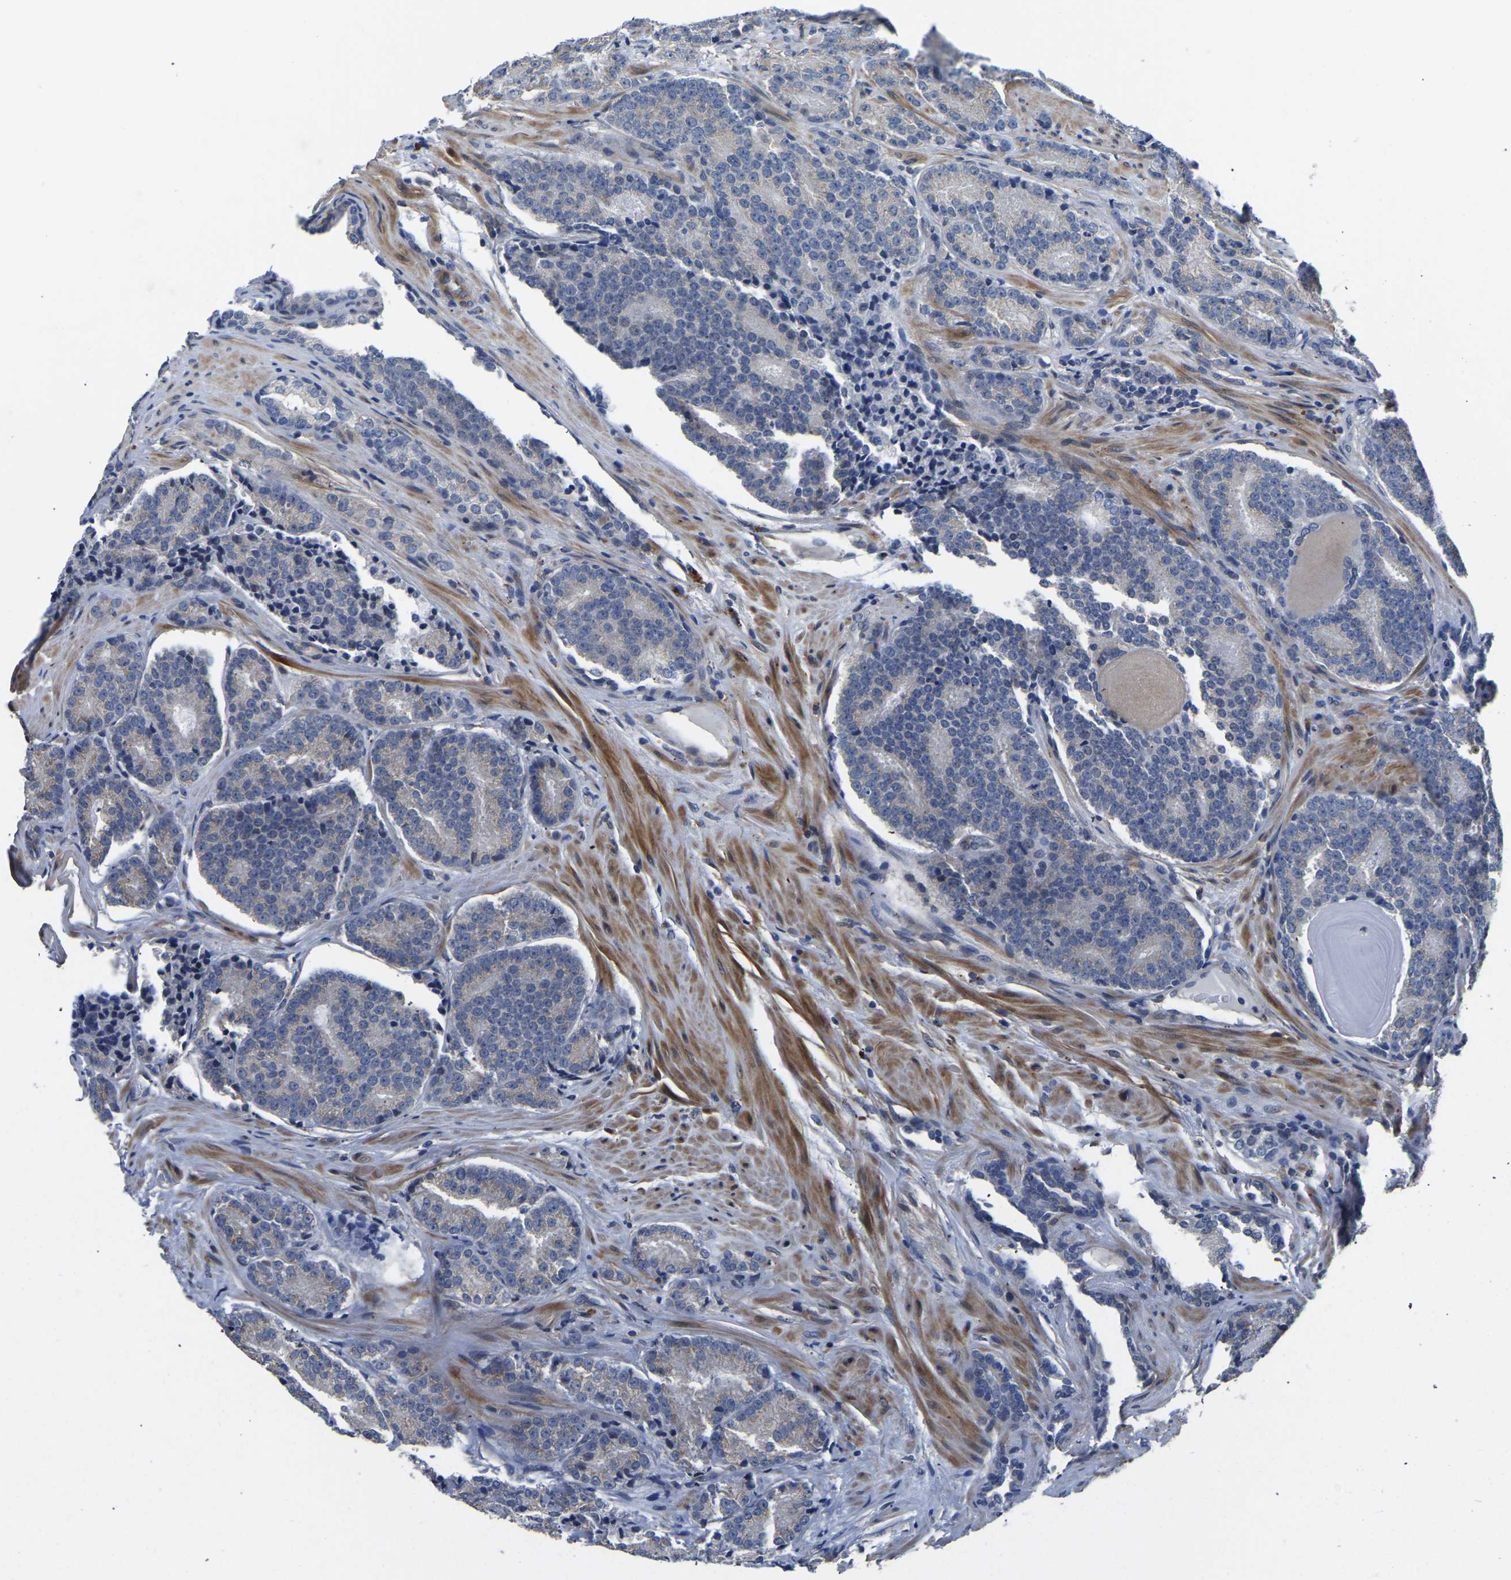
{"staining": {"intensity": "negative", "quantity": "none", "location": "none"}, "tissue": "prostate cancer", "cell_type": "Tumor cells", "image_type": "cancer", "snomed": [{"axis": "morphology", "description": "Adenocarcinoma, High grade"}, {"axis": "topography", "description": "Prostate"}], "caption": "IHC histopathology image of neoplastic tissue: prostate cancer stained with DAB (3,3'-diaminobenzidine) demonstrates no significant protein staining in tumor cells. Nuclei are stained in blue.", "gene": "PDLIM7", "patient": {"sex": "male", "age": 61}}